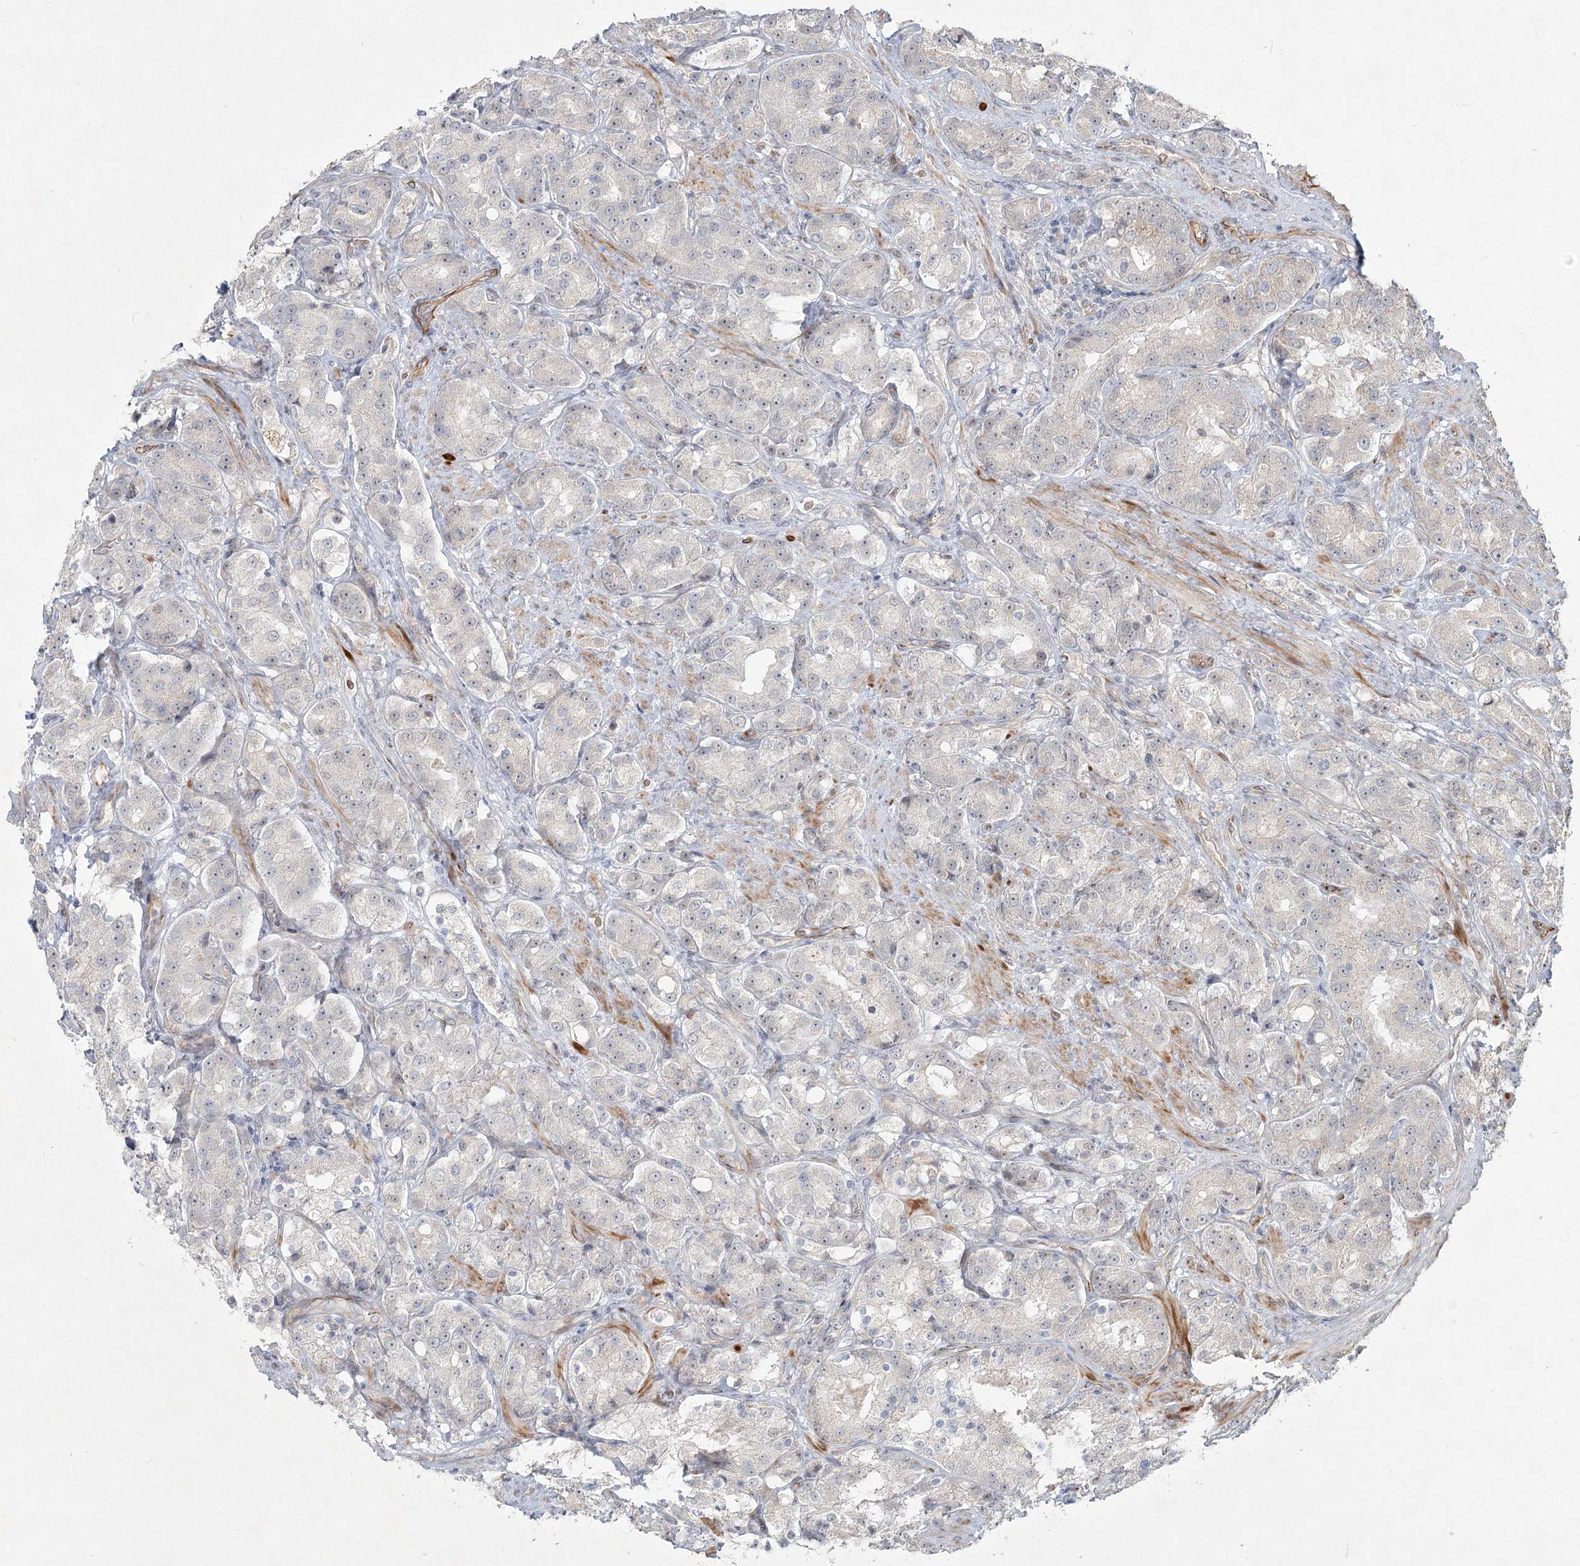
{"staining": {"intensity": "negative", "quantity": "none", "location": "none"}, "tissue": "prostate cancer", "cell_type": "Tumor cells", "image_type": "cancer", "snomed": [{"axis": "morphology", "description": "Adenocarcinoma, High grade"}, {"axis": "topography", "description": "Prostate"}], "caption": "This is an IHC histopathology image of high-grade adenocarcinoma (prostate). There is no expression in tumor cells.", "gene": "LRP2BP", "patient": {"sex": "male", "age": 60}}